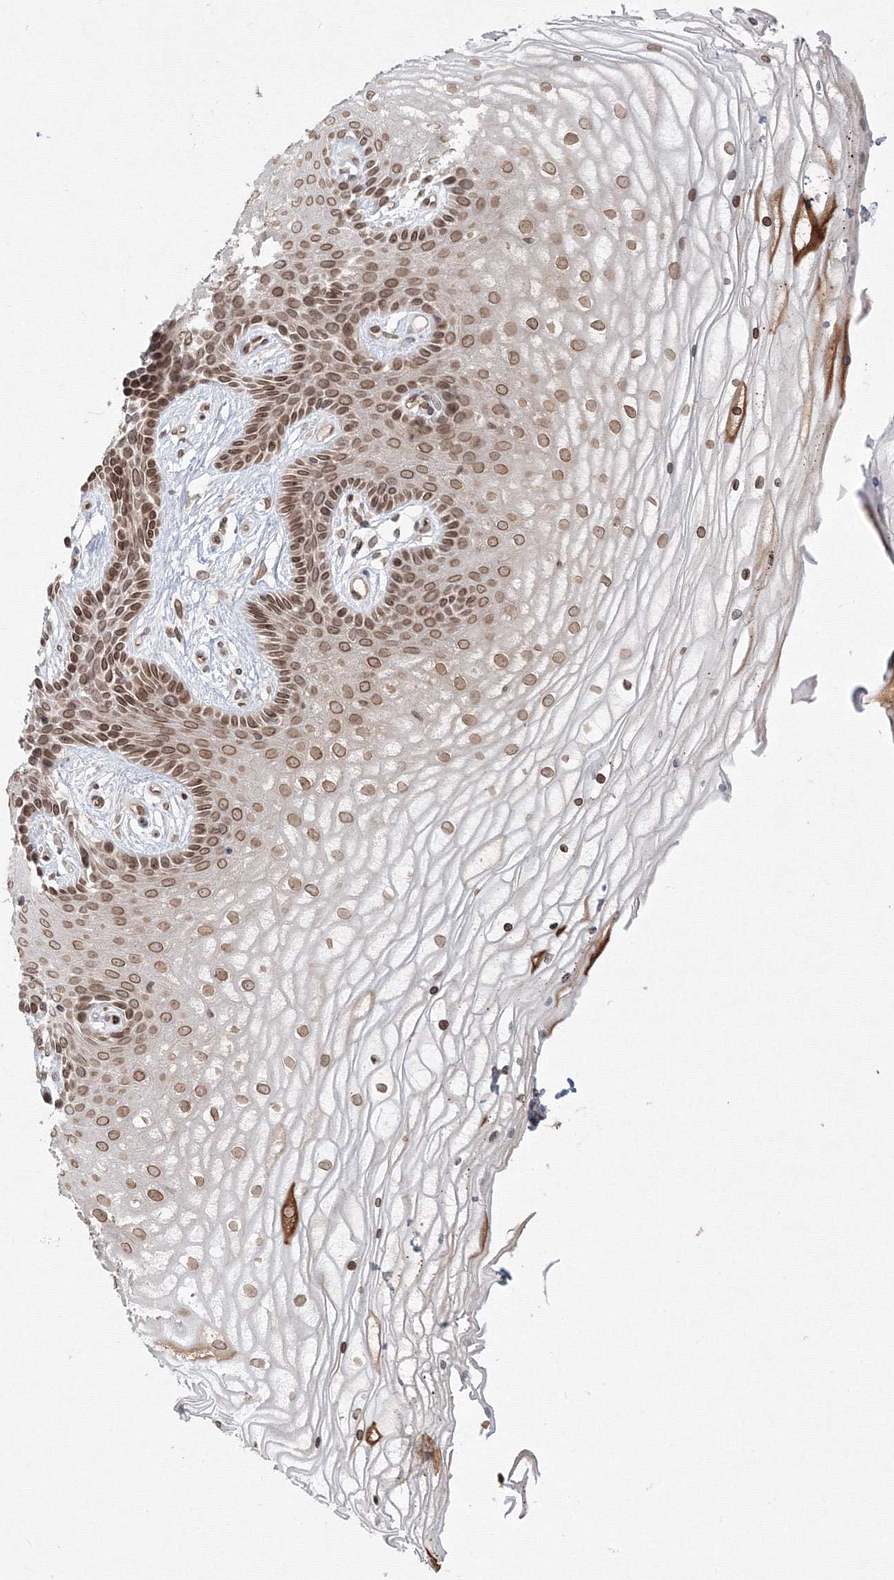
{"staining": {"intensity": "moderate", "quantity": ">75%", "location": "cytoplasmic/membranous,nuclear"}, "tissue": "vagina", "cell_type": "Squamous epithelial cells", "image_type": "normal", "snomed": [{"axis": "morphology", "description": "Normal tissue, NOS"}, {"axis": "topography", "description": "Vagina"}, {"axis": "topography", "description": "Cervix"}], "caption": "Moderate cytoplasmic/membranous,nuclear protein expression is seen in approximately >75% of squamous epithelial cells in vagina.", "gene": "DNAJB2", "patient": {"sex": "female", "age": 40}}